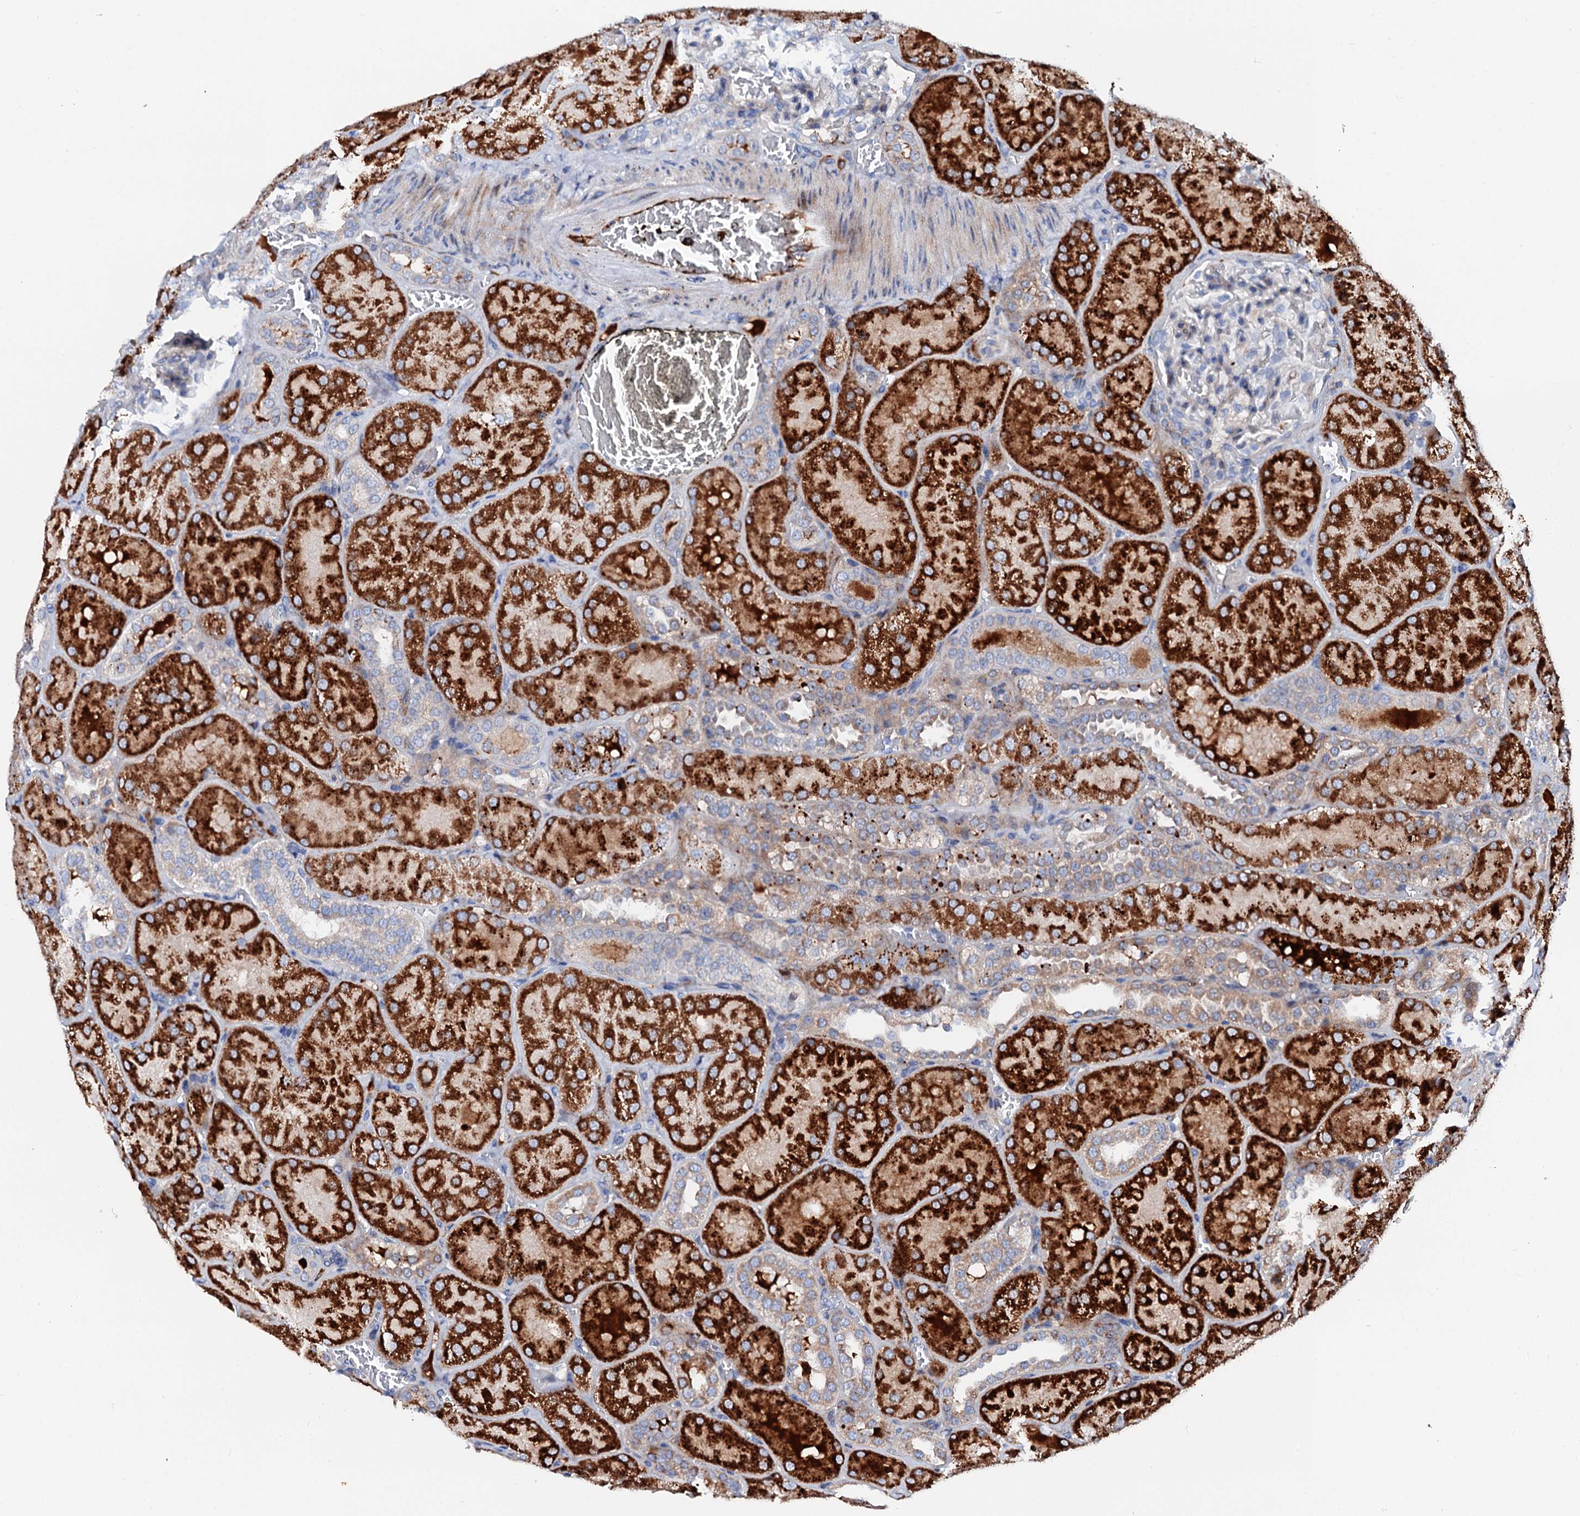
{"staining": {"intensity": "negative", "quantity": "none", "location": "none"}, "tissue": "kidney", "cell_type": "Cells in glomeruli", "image_type": "normal", "snomed": [{"axis": "morphology", "description": "Normal tissue, NOS"}, {"axis": "topography", "description": "Kidney"}], "caption": "Human kidney stained for a protein using immunohistochemistry demonstrates no expression in cells in glomeruli.", "gene": "SLC10A7", "patient": {"sex": "male", "age": 28}}